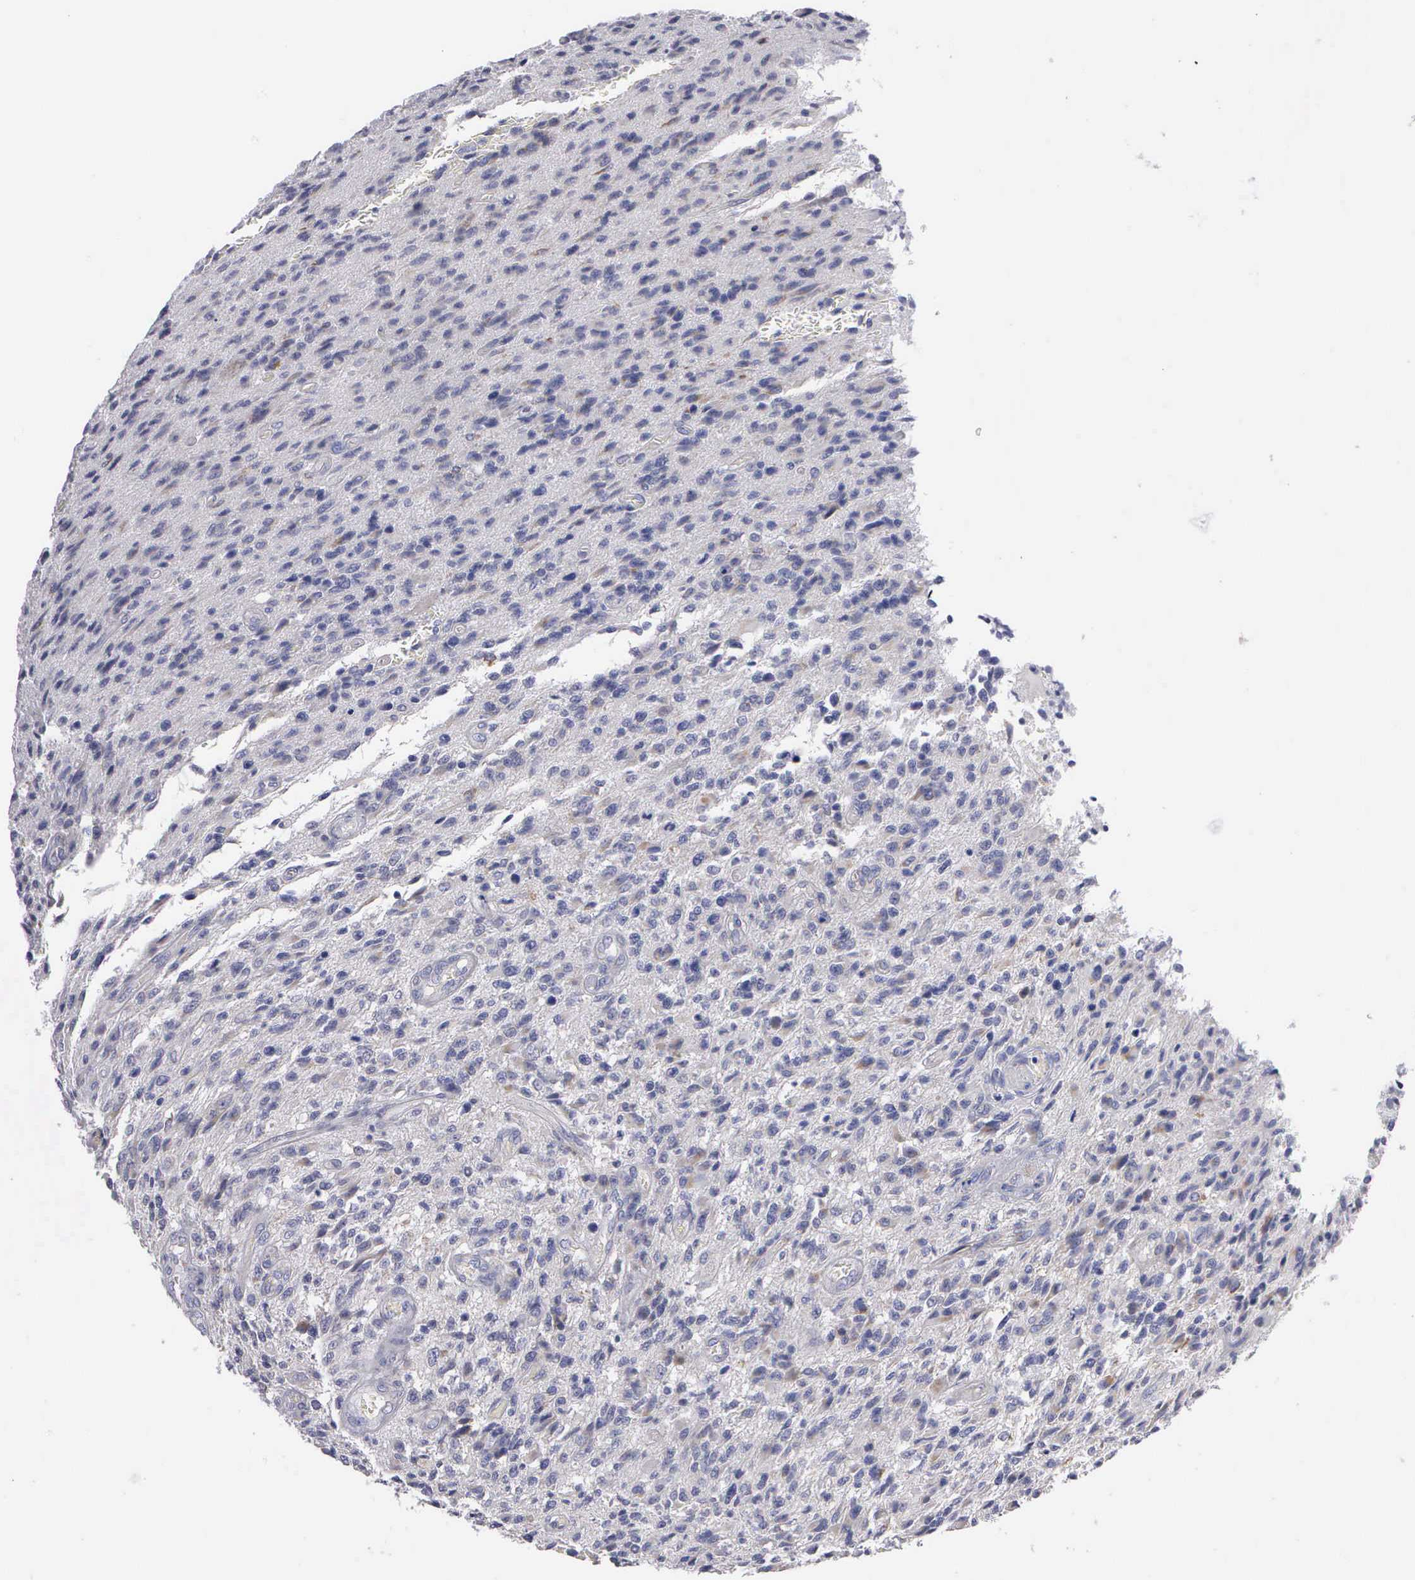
{"staining": {"intensity": "negative", "quantity": "none", "location": "none"}, "tissue": "glioma", "cell_type": "Tumor cells", "image_type": "cancer", "snomed": [{"axis": "morphology", "description": "Glioma, malignant, High grade"}, {"axis": "topography", "description": "Brain"}], "caption": "A histopathology image of human malignant high-grade glioma is negative for staining in tumor cells. (Stains: DAB IHC with hematoxylin counter stain, Microscopy: brightfield microscopy at high magnification).", "gene": "APOOL", "patient": {"sex": "male", "age": 36}}